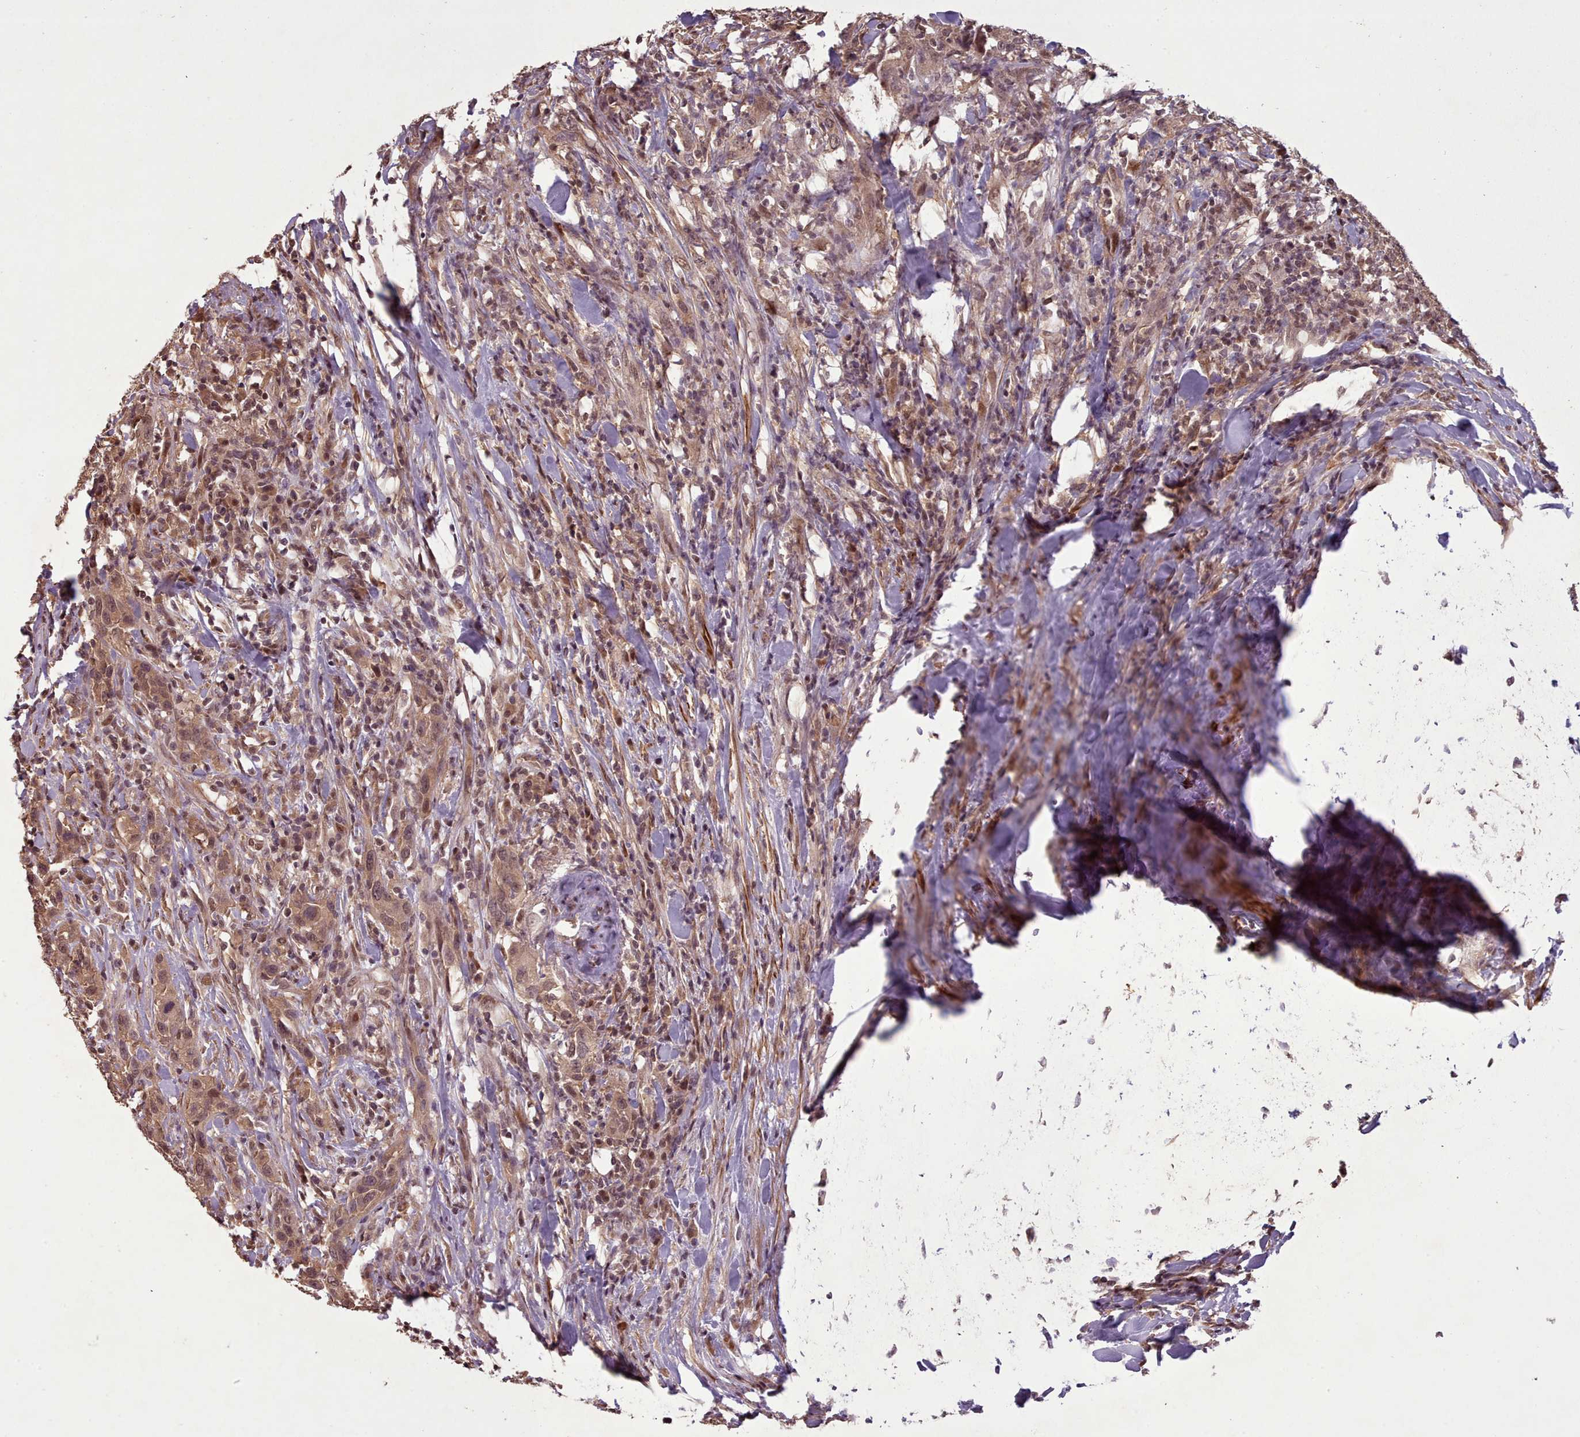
{"staining": {"intensity": "moderate", "quantity": ">75%", "location": "cytoplasmic/membranous,nuclear"}, "tissue": "urothelial cancer", "cell_type": "Tumor cells", "image_type": "cancer", "snomed": [{"axis": "morphology", "description": "Urothelial carcinoma, High grade"}, {"axis": "topography", "description": "Urinary bladder"}], "caption": "Urothelial cancer stained with DAB (3,3'-diaminobenzidine) IHC reveals medium levels of moderate cytoplasmic/membranous and nuclear positivity in about >75% of tumor cells.", "gene": "CDC6", "patient": {"sex": "male", "age": 61}}